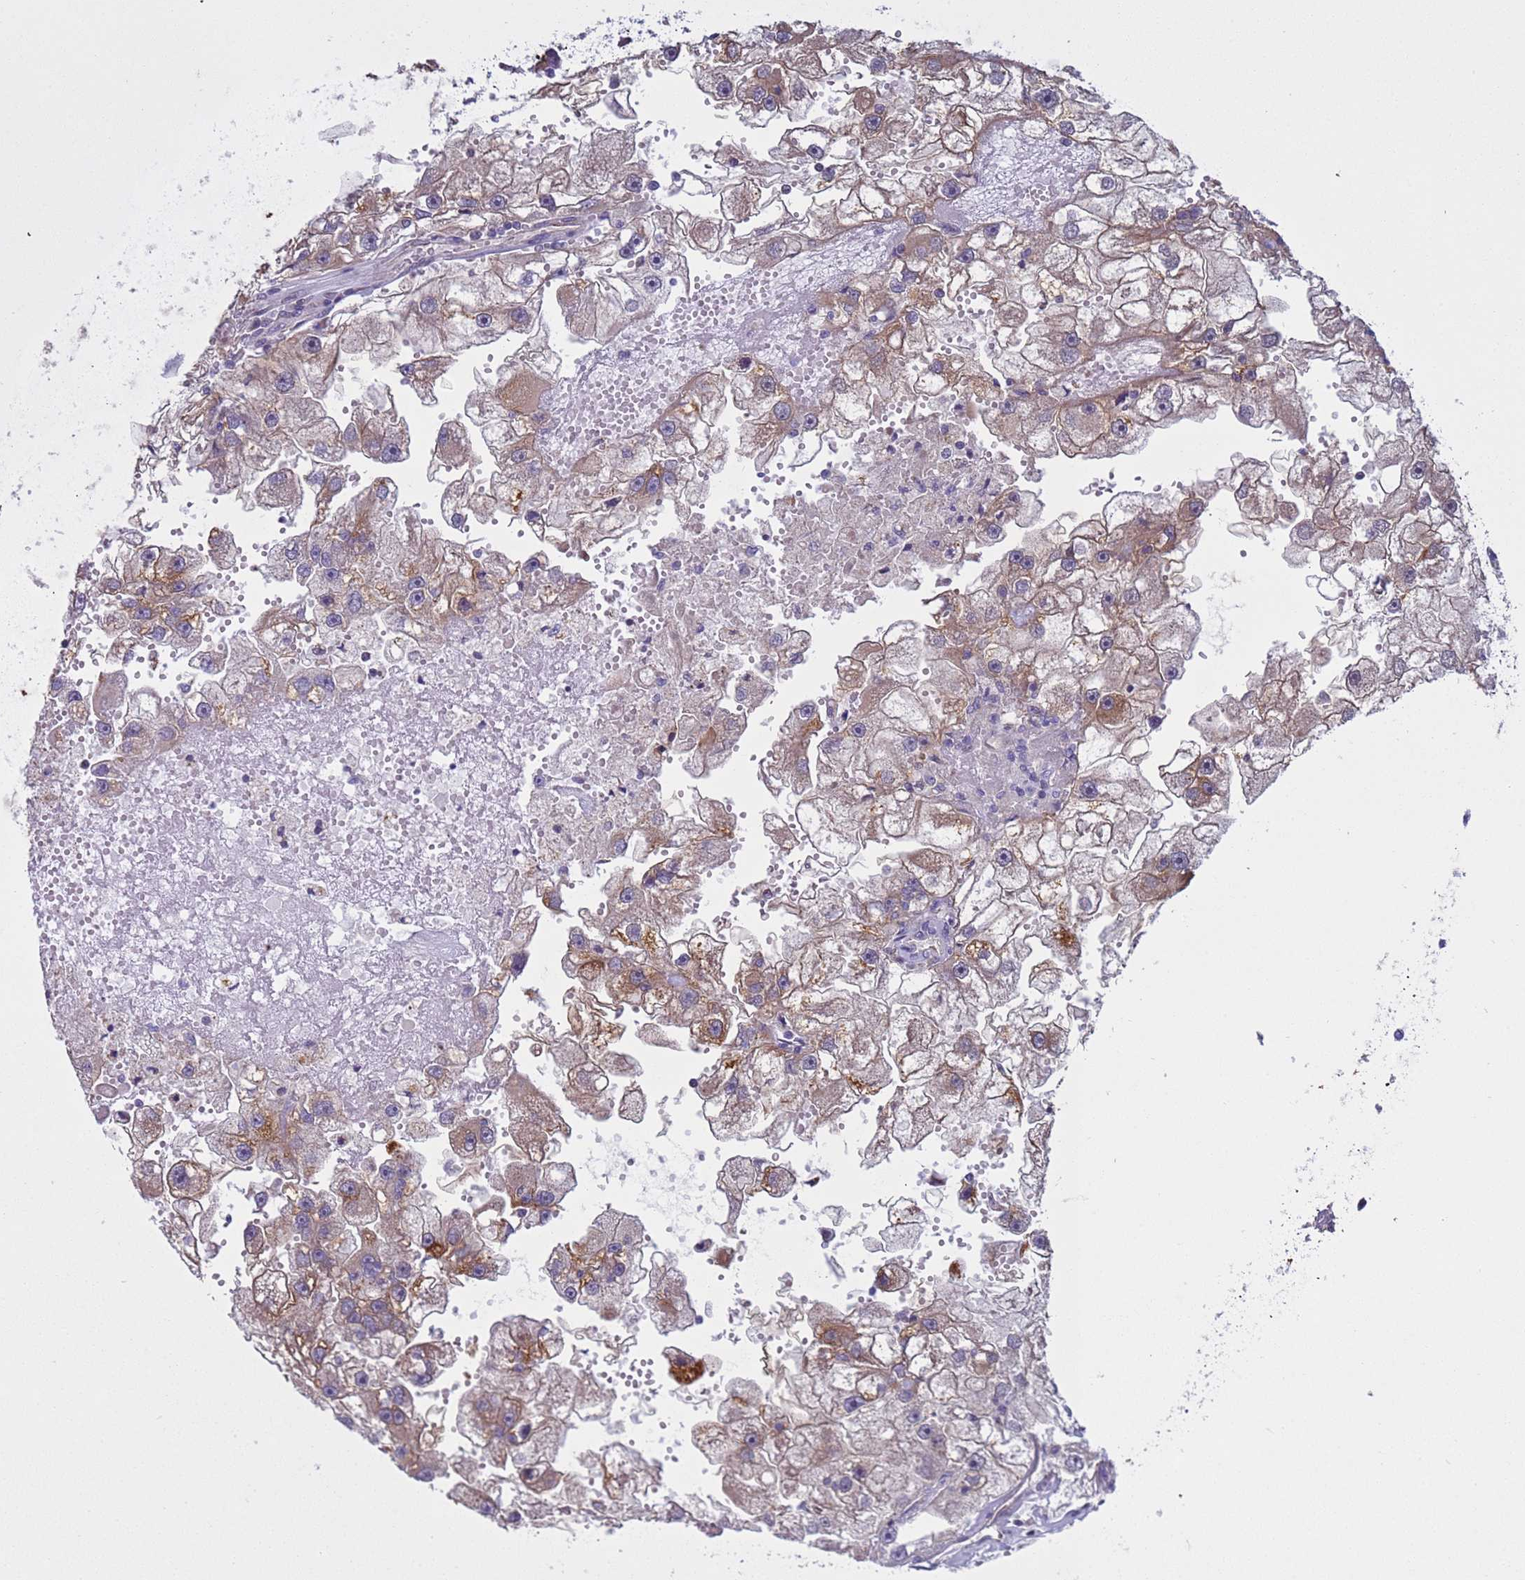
{"staining": {"intensity": "moderate", "quantity": "25%-75%", "location": "cytoplasmic/membranous"}, "tissue": "renal cancer", "cell_type": "Tumor cells", "image_type": "cancer", "snomed": [{"axis": "morphology", "description": "Adenocarcinoma, NOS"}, {"axis": "topography", "description": "Kidney"}], "caption": "Immunohistochemical staining of renal adenocarcinoma demonstrates medium levels of moderate cytoplasmic/membranous positivity in about 25%-75% of tumor cells.", "gene": "NCALD", "patient": {"sex": "male", "age": 63}}